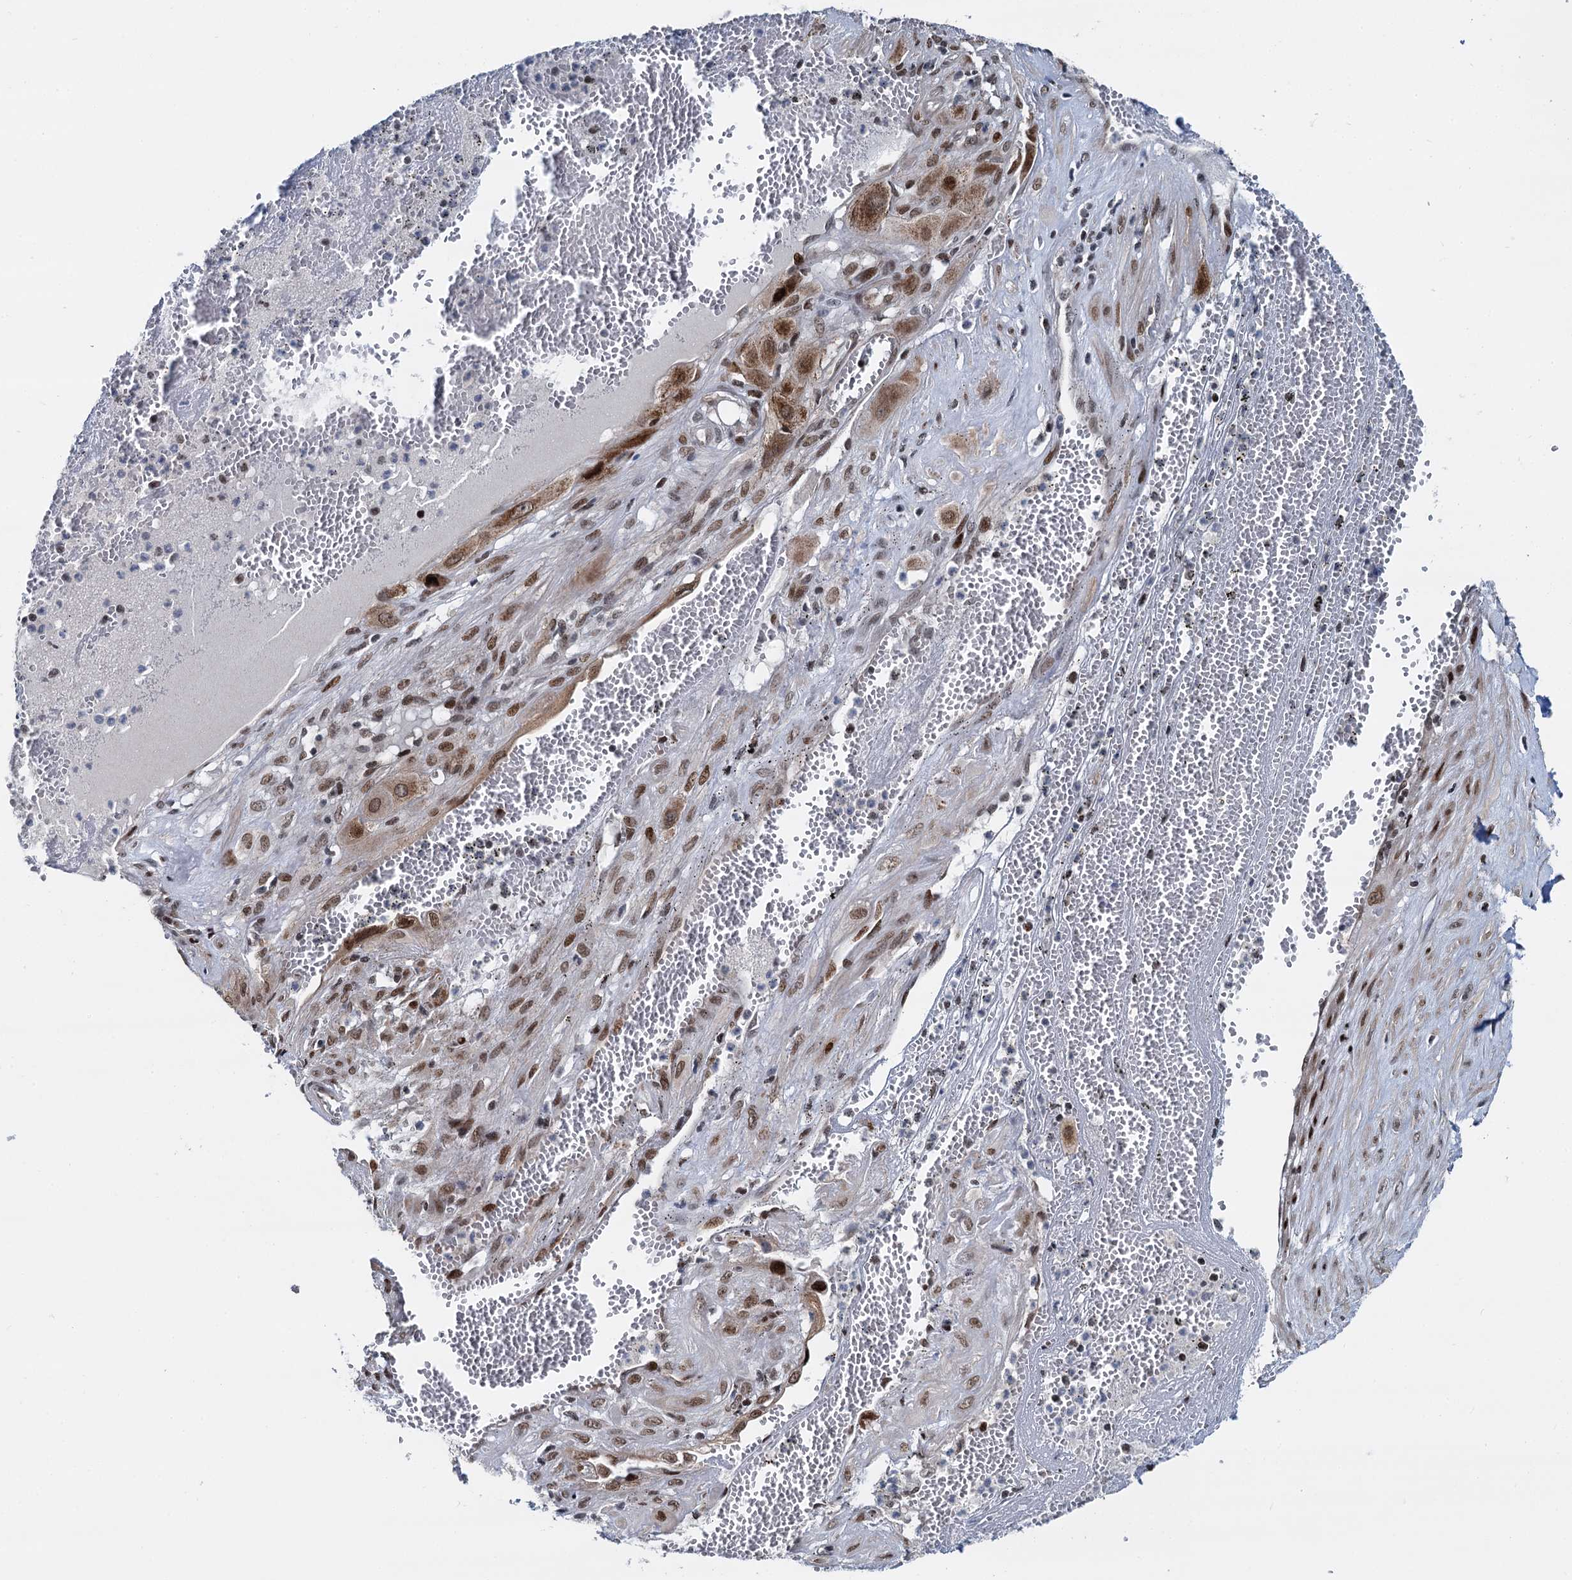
{"staining": {"intensity": "moderate", "quantity": ">75%", "location": "cytoplasmic/membranous,nuclear"}, "tissue": "cervical cancer", "cell_type": "Tumor cells", "image_type": "cancer", "snomed": [{"axis": "morphology", "description": "Squamous cell carcinoma, NOS"}, {"axis": "topography", "description": "Cervix"}], "caption": "The micrograph reveals a brown stain indicating the presence of a protein in the cytoplasmic/membranous and nuclear of tumor cells in cervical cancer. Nuclei are stained in blue.", "gene": "RUFY2", "patient": {"sex": "female", "age": 34}}